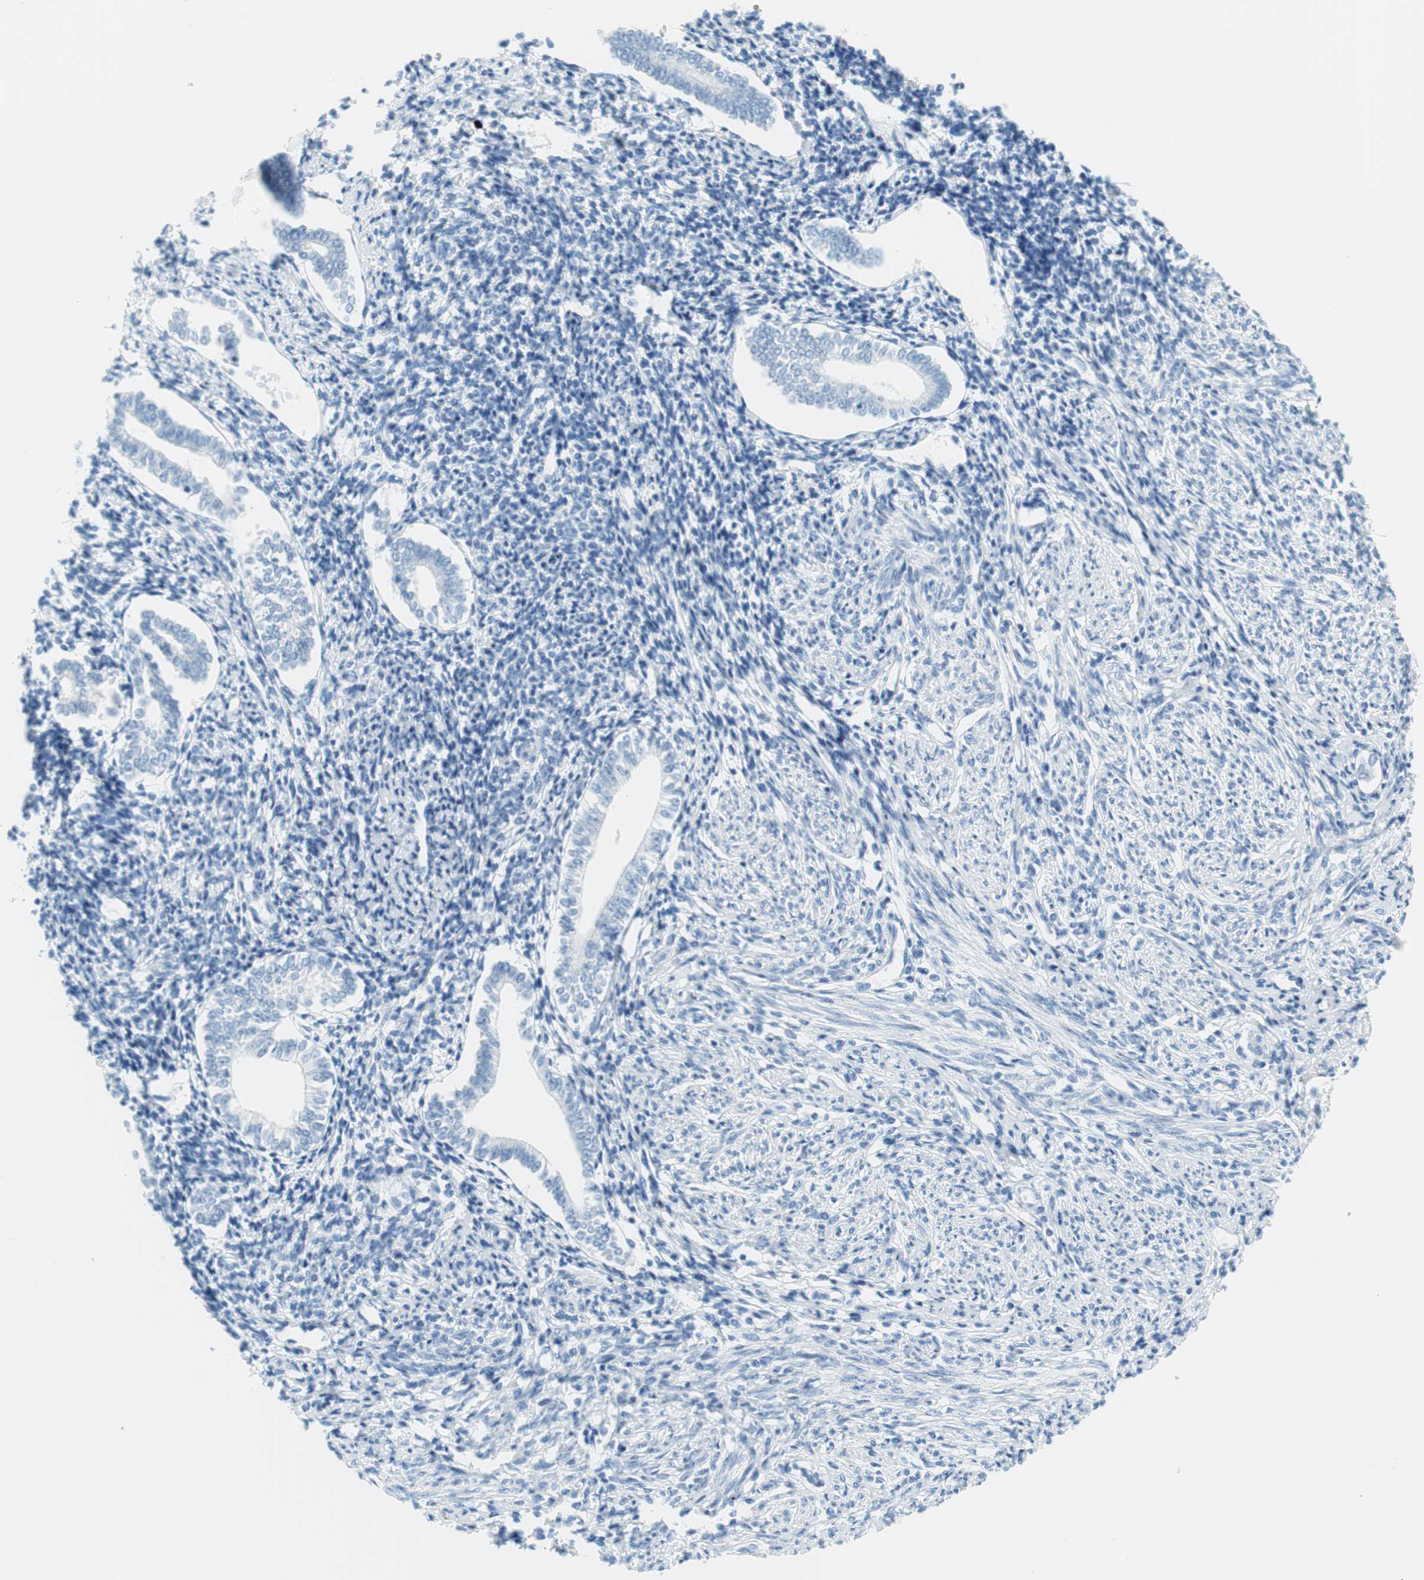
{"staining": {"intensity": "negative", "quantity": "none", "location": "none"}, "tissue": "endometrium", "cell_type": "Cells in endometrial stroma", "image_type": "normal", "snomed": [{"axis": "morphology", "description": "Normal tissue, NOS"}, {"axis": "topography", "description": "Endometrium"}], "caption": "This is an immunohistochemistry photomicrograph of normal human endometrium. There is no staining in cells in endometrial stroma.", "gene": "MYH1", "patient": {"sex": "female", "age": 71}}